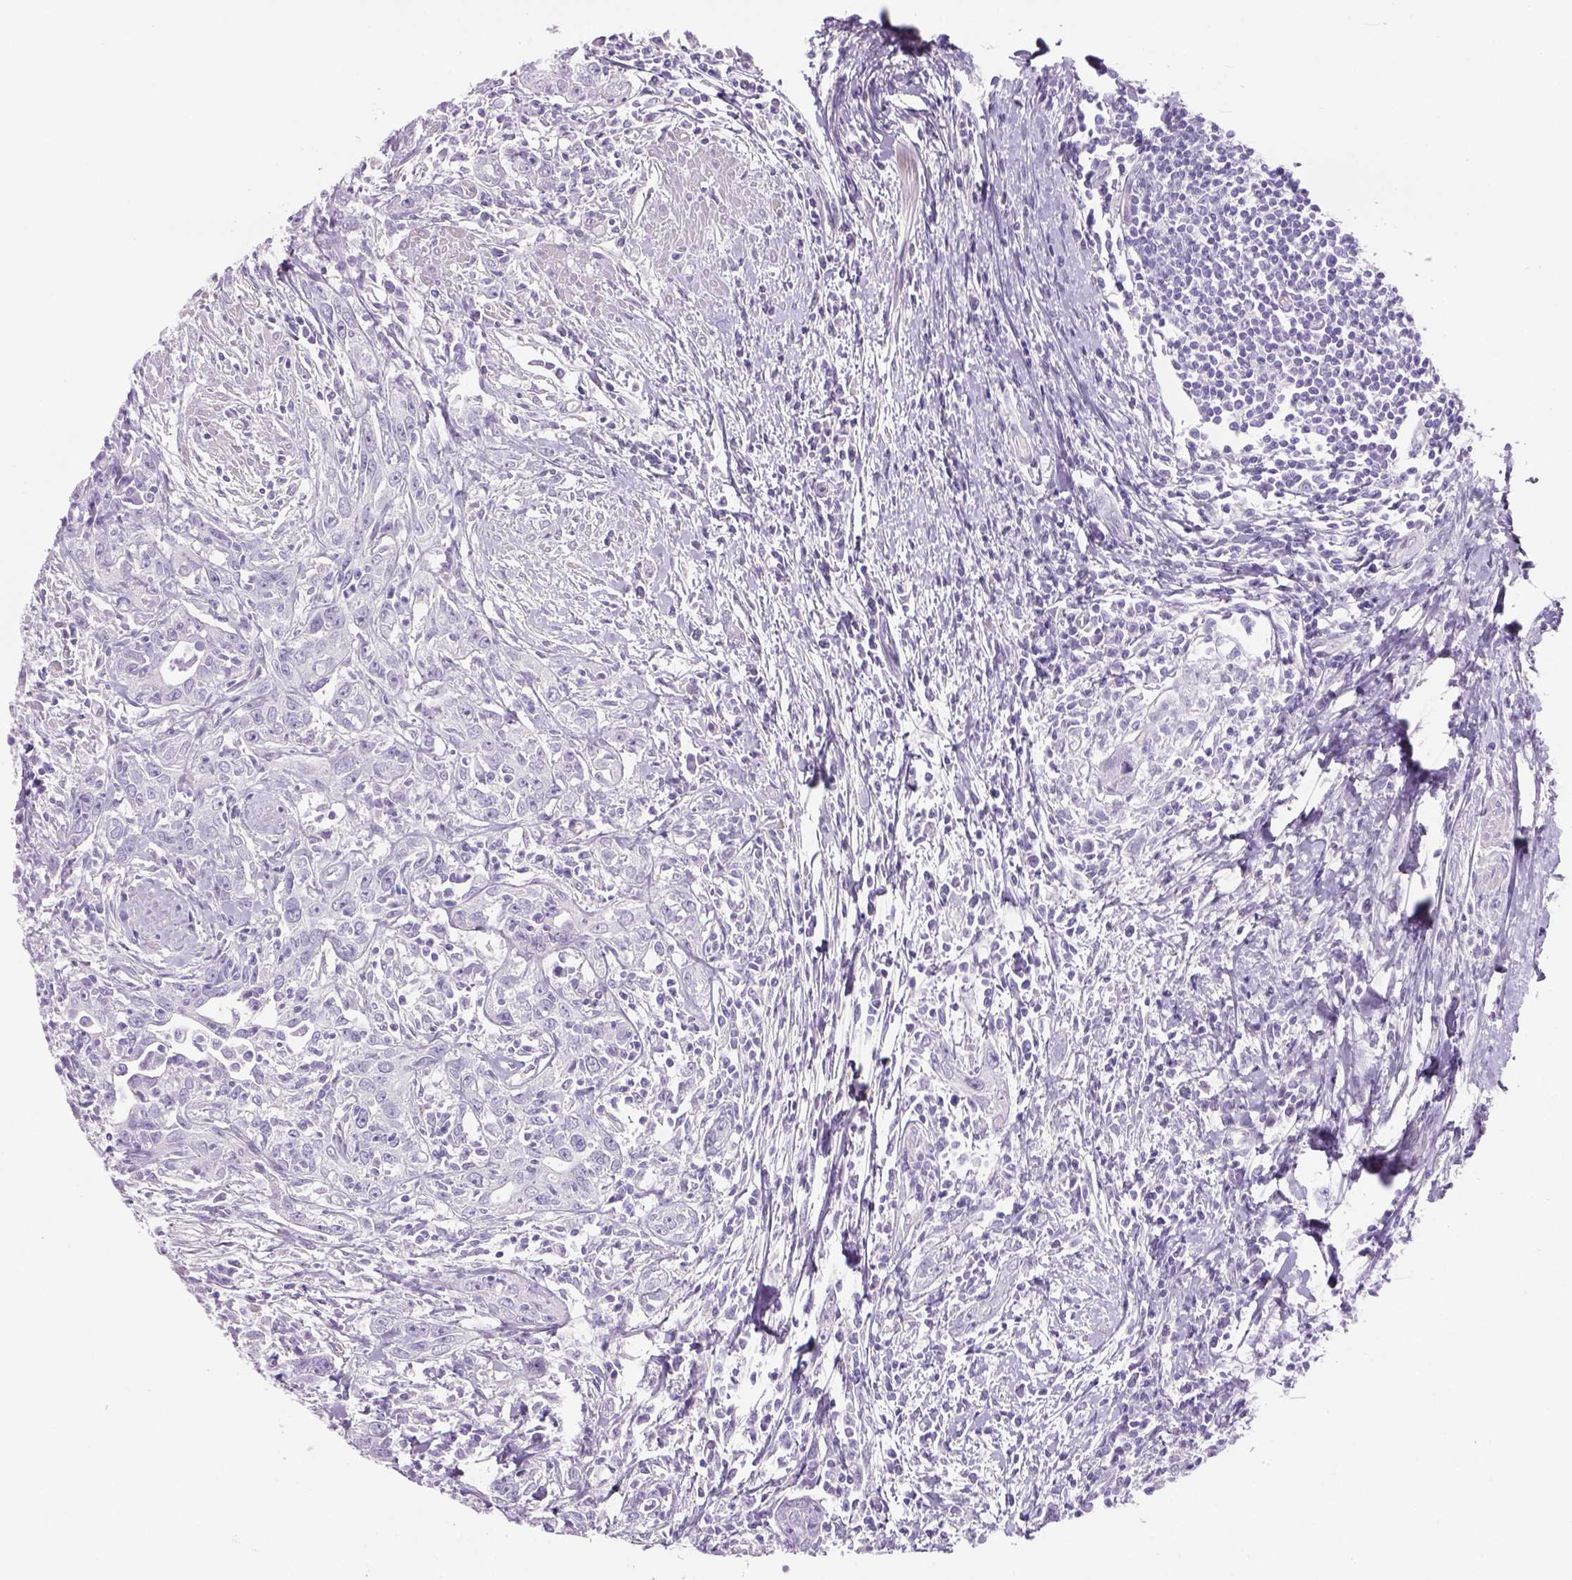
{"staining": {"intensity": "negative", "quantity": "none", "location": "none"}, "tissue": "urothelial cancer", "cell_type": "Tumor cells", "image_type": "cancer", "snomed": [{"axis": "morphology", "description": "Urothelial carcinoma, High grade"}, {"axis": "topography", "description": "Urinary bladder"}], "caption": "DAB (3,3'-diaminobenzidine) immunohistochemical staining of urothelial cancer exhibits no significant staining in tumor cells.", "gene": "TENM4", "patient": {"sex": "male", "age": 83}}